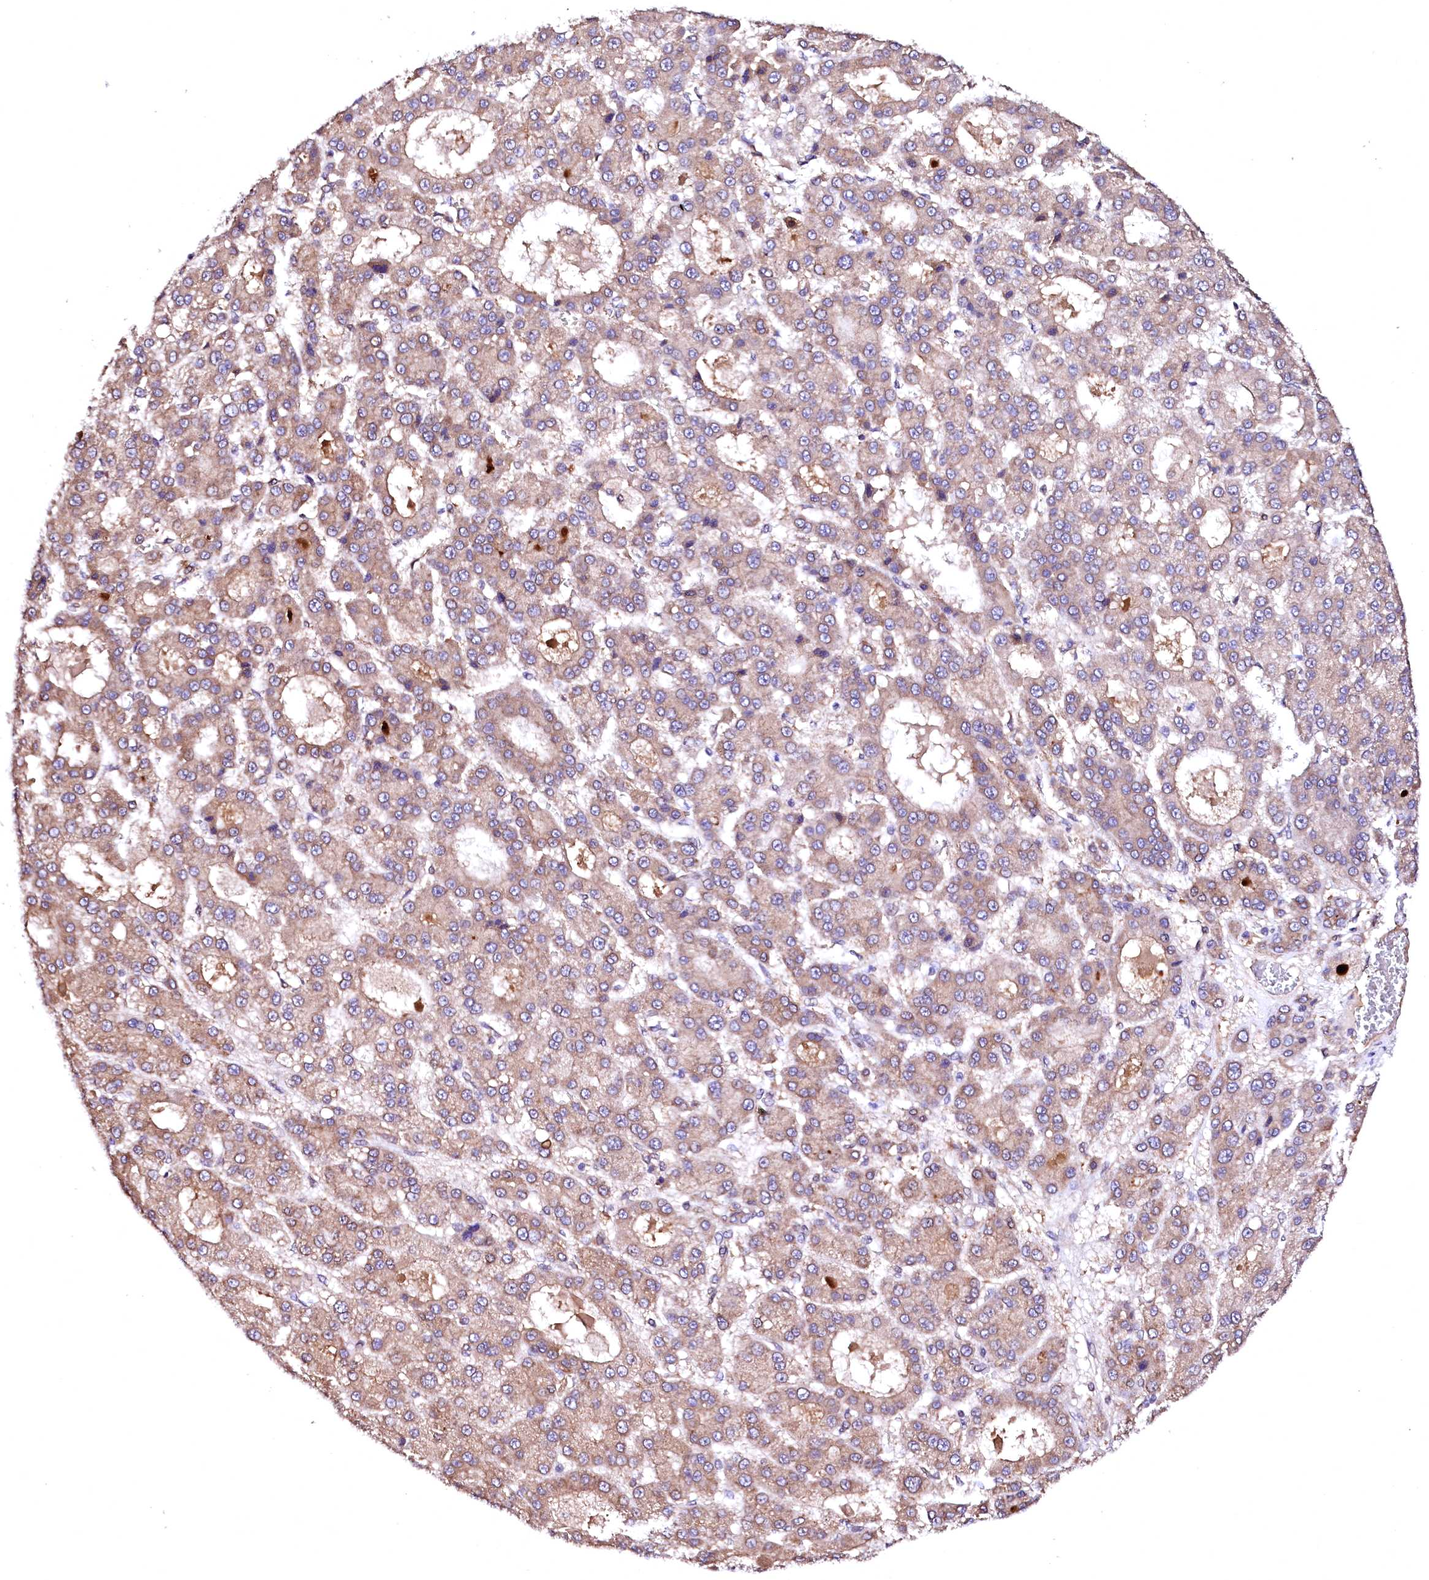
{"staining": {"intensity": "weak", "quantity": ">75%", "location": "cytoplasmic/membranous"}, "tissue": "liver cancer", "cell_type": "Tumor cells", "image_type": "cancer", "snomed": [{"axis": "morphology", "description": "Carcinoma, Hepatocellular, NOS"}, {"axis": "topography", "description": "Liver"}], "caption": "IHC of liver hepatocellular carcinoma shows low levels of weak cytoplasmic/membranous staining in approximately >75% of tumor cells.", "gene": "GPR176", "patient": {"sex": "male", "age": 70}}